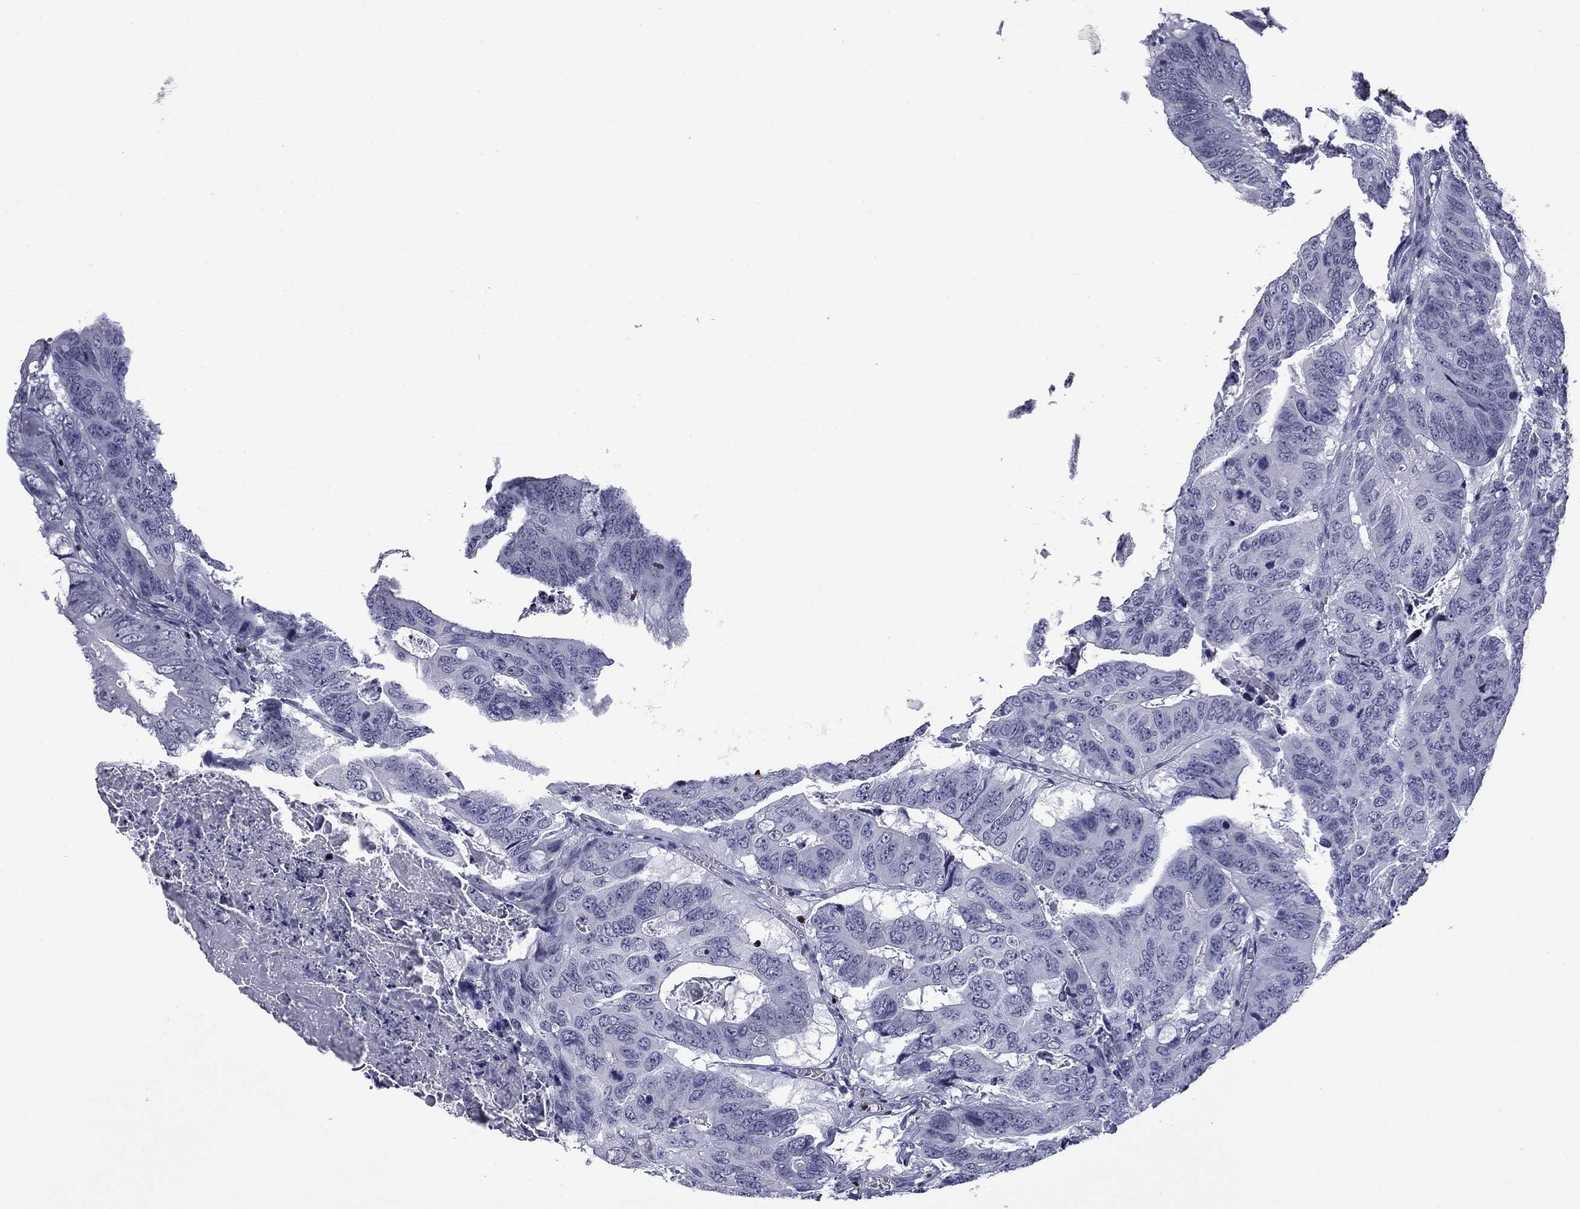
{"staining": {"intensity": "negative", "quantity": "none", "location": "none"}, "tissue": "colorectal cancer", "cell_type": "Tumor cells", "image_type": "cancer", "snomed": [{"axis": "morphology", "description": "Adenocarcinoma, NOS"}, {"axis": "topography", "description": "Colon"}], "caption": "Tumor cells show no significant staining in colorectal cancer. (Stains: DAB (3,3'-diaminobenzidine) IHC with hematoxylin counter stain, Microscopy: brightfield microscopy at high magnification).", "gene": "IKZF3", "patient": {"sex": "male", "age": 79}}